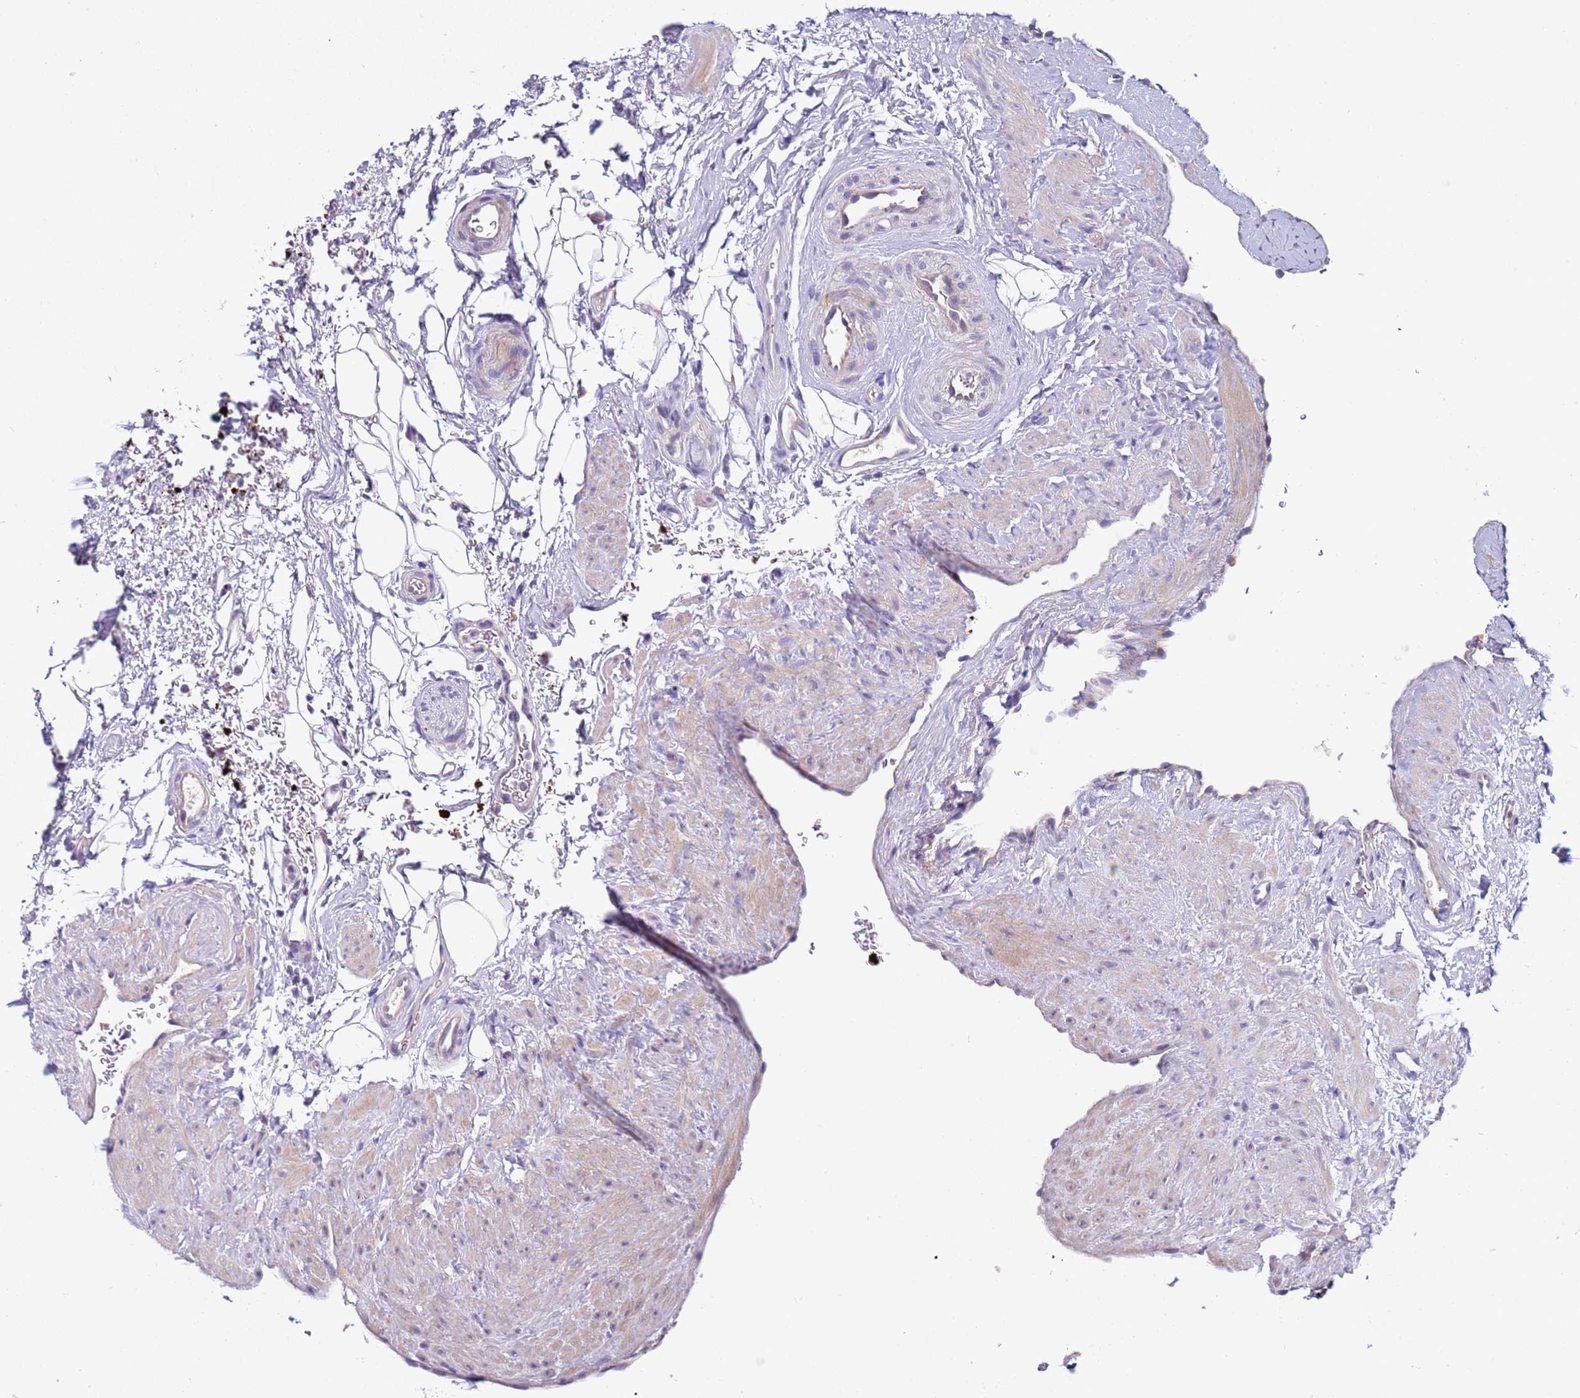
{"staining": {"intensity": "weak", "quantity": "<25%", "location": "cytoplasmic/membranous"}, "tissue": "prostate", "cell_type": "Glandular cells", "image_type": "normal", "snomed": [{"axis": "morphology", "description": "Normal tissue, NOS"}, {"axis": "topography", "description": "Prostate"}], "caption": "Immunohistochemistry (IHC) histopathology image of benign prostate: prostate stained with DAB (3,3'-diaminobenzidine) demonstrates no significant protein expression in glandular cells.", "gene": "TRIM51G", "patient": {"sex": "male", "age": 57}}